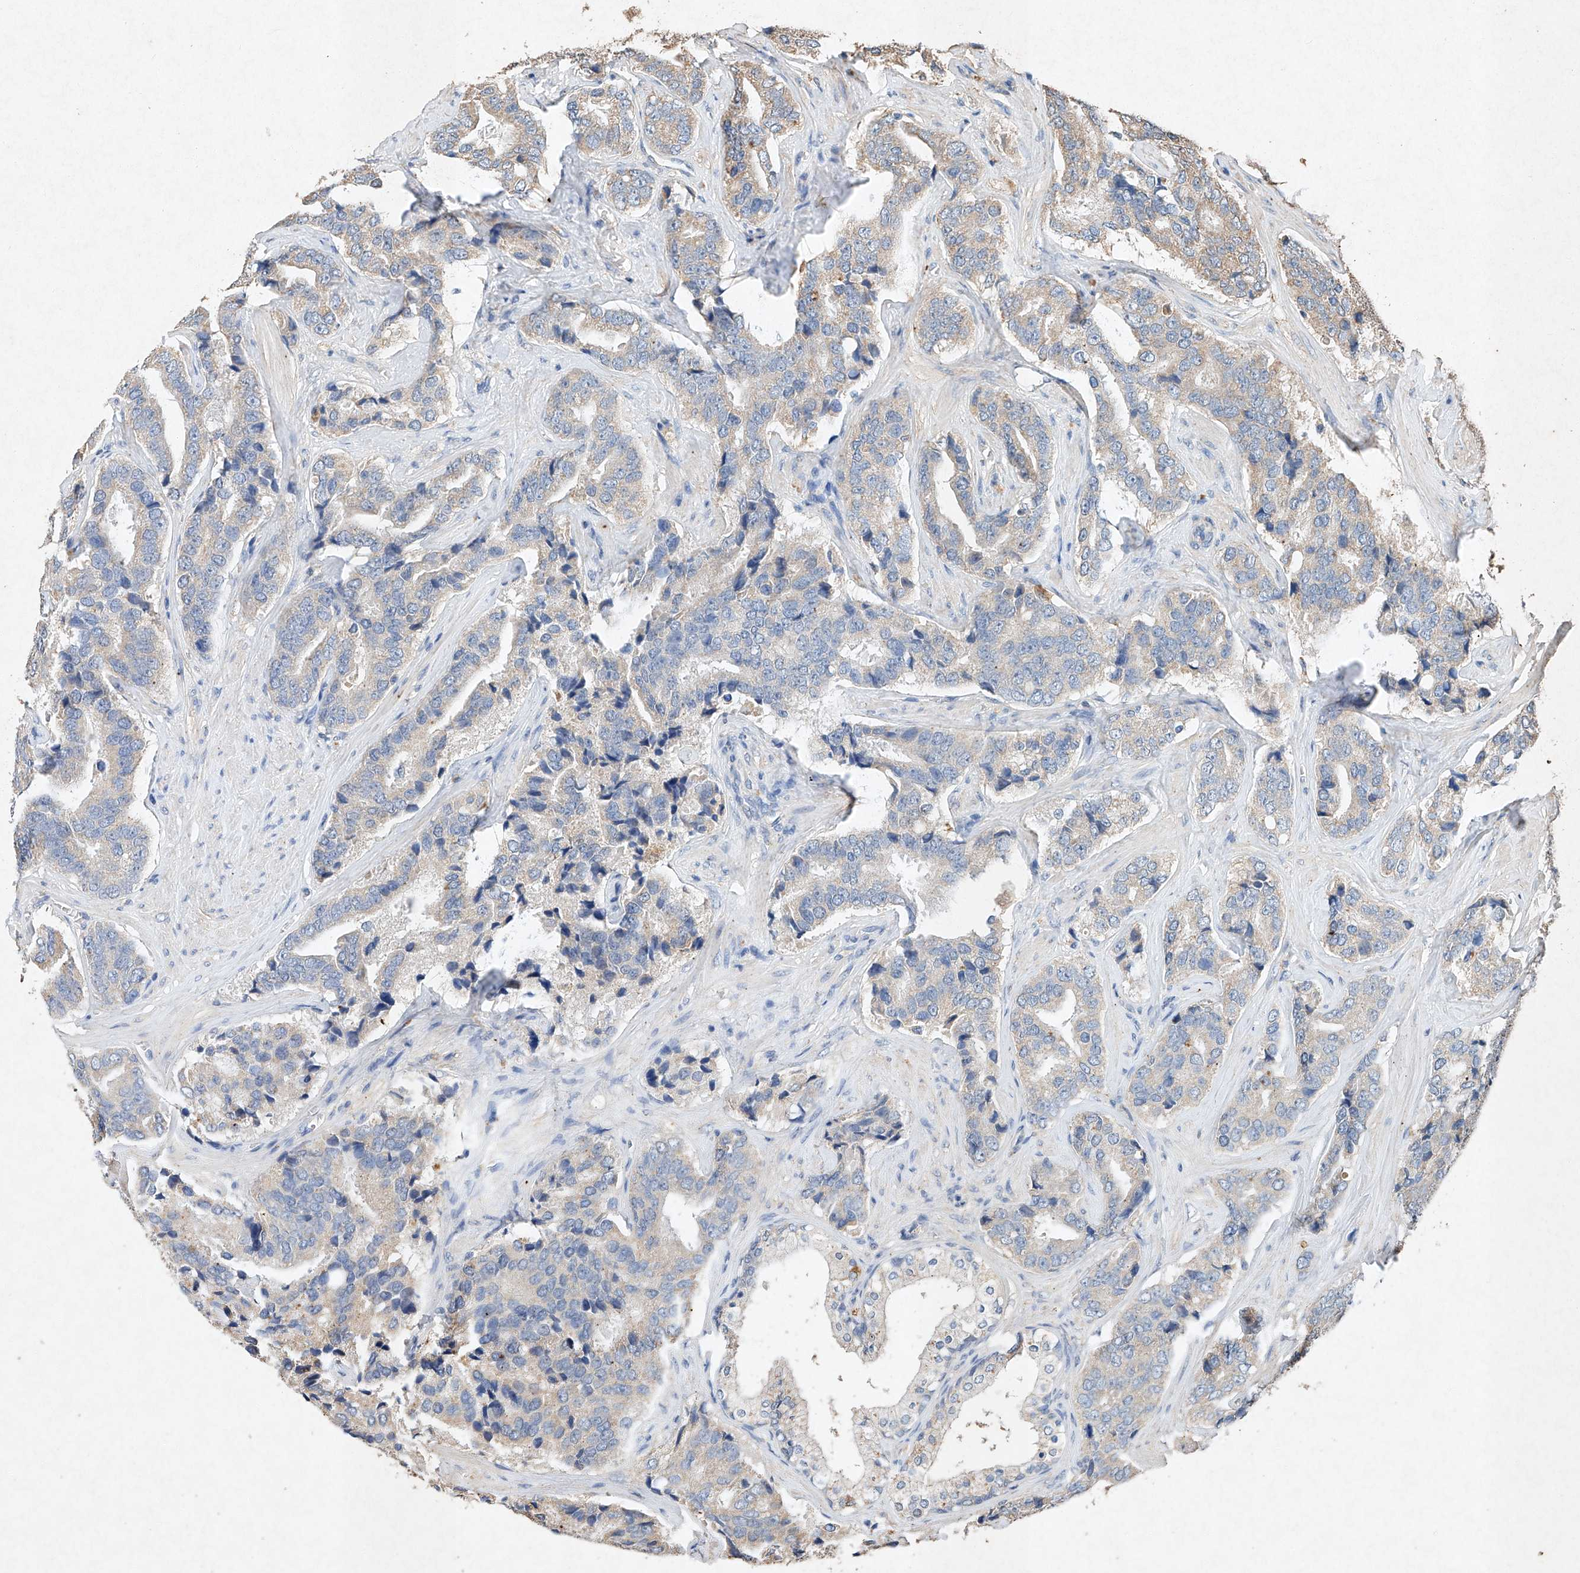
{"staining": {"intensity": "weak", "quantity": "<25%", "location": "cytoplasmic/membranous"}, "tissue": "prostate cancer", "cell_type": "Tumor cells", "image_type": "cancer", "snomed": [{"axis": "morphology", "description": "Adenocarcinoma, High grade"}, {"axis": "topography", "description": "Prostate"}], "caption": "The immunohistochemistry image has no significant positivity in tumor cells of prostate cancer (high-grade adenocarcinoma) tissue.", "gene": "STK3", "patient": {"sex": "male", "age": 60}}